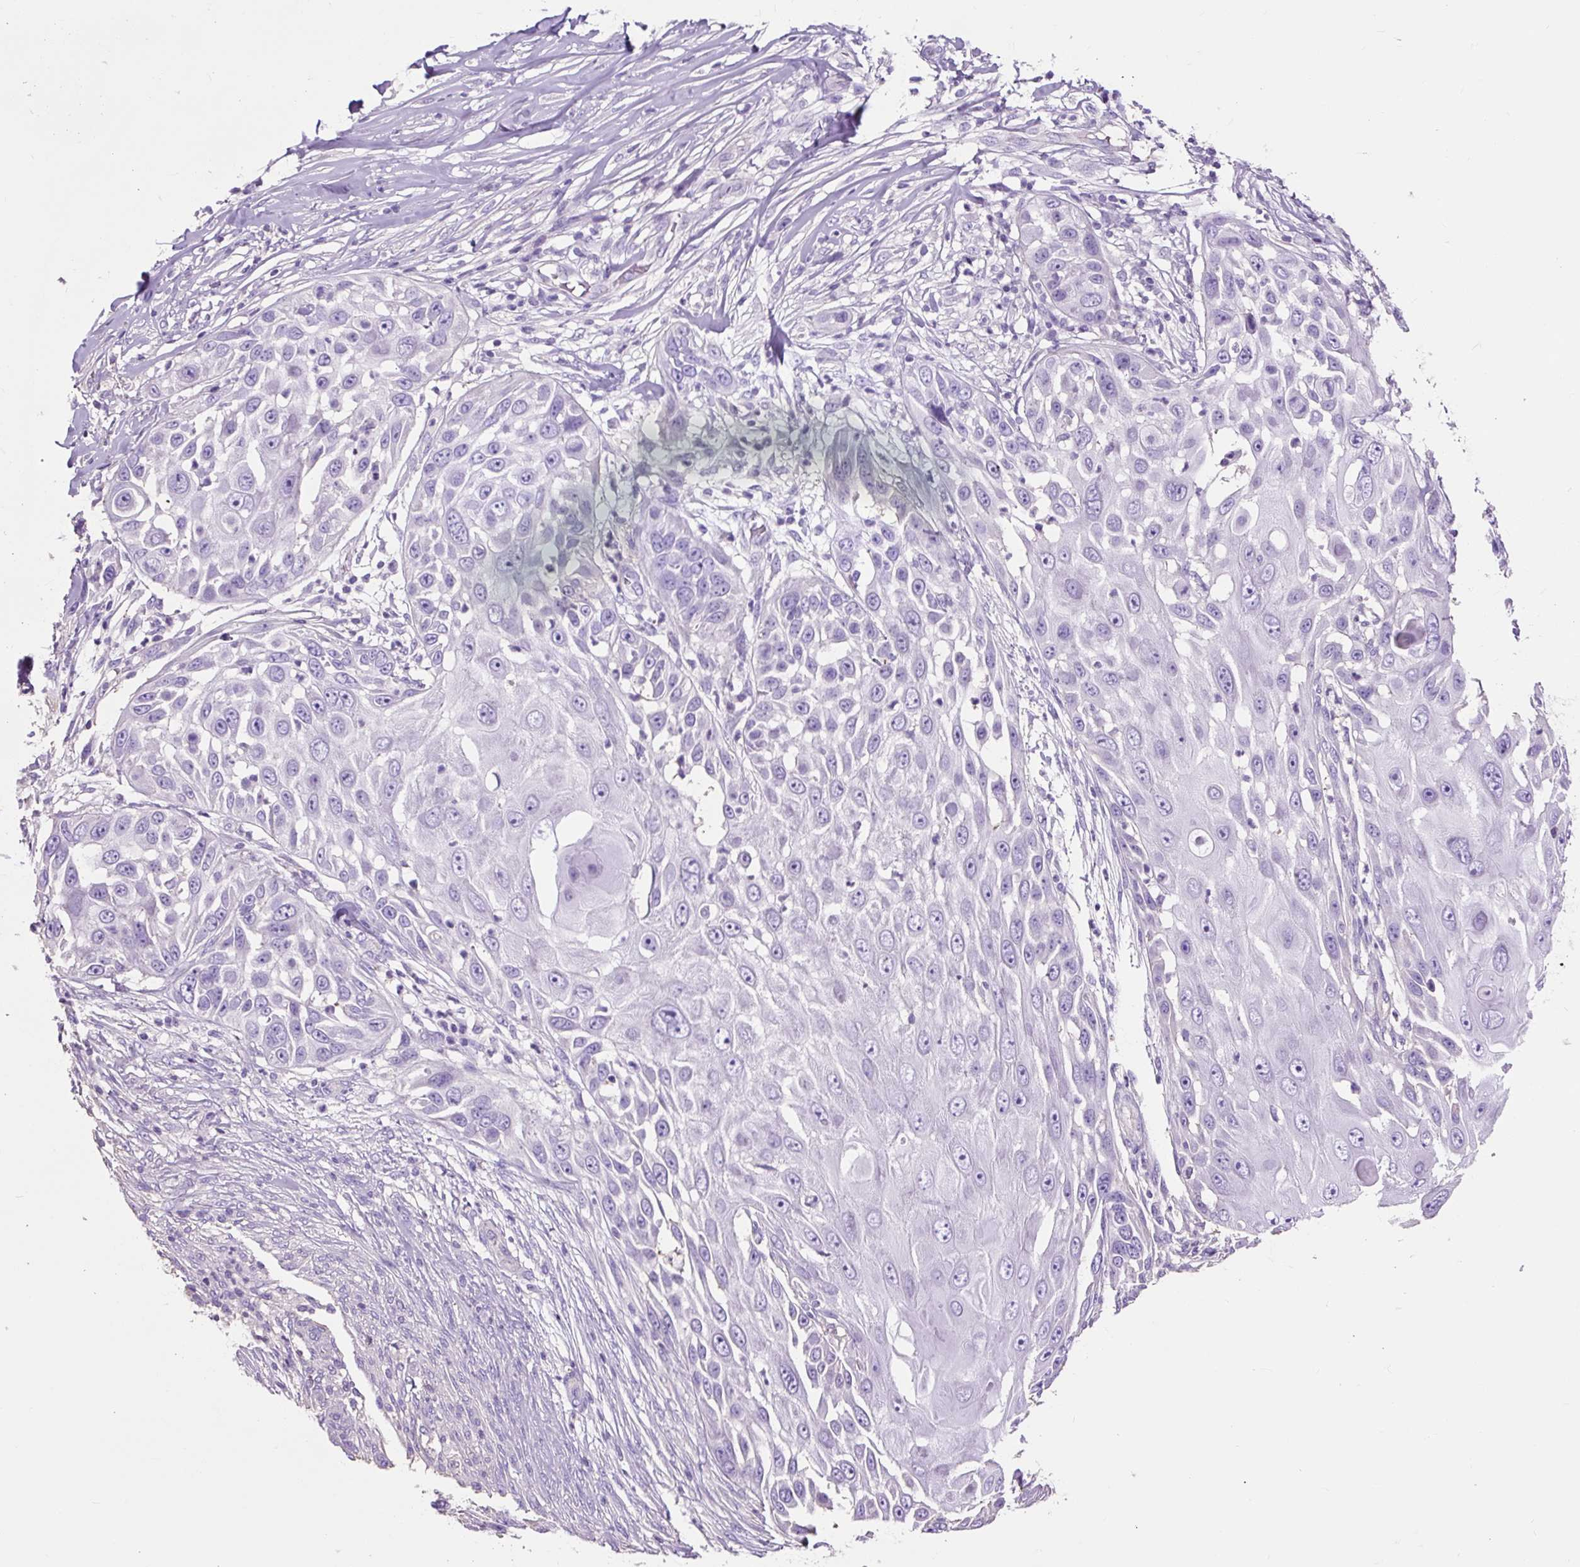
{"staining": {"intensity": "negative", "quantity": "none", "location": "none"}, "tissue": "skin cancer", "cell_type": "Tumor cells", "image_type": "cancer", "snomed": [{"axis": "morphology", "description": "Squamous cell carcinoma, NOS"}, {"axis": "topography", "description": "Skin"}], "caption": "An immunohistochemistry (IHC) histopathology image of squamous cell carcinoma (skin) is shown. There is no staining in tumor cells of squamous cell carcinoma (skin). (Stains: DAB (3,3'-diaminobenzidine) immunohistochemistry with hematoxylin counter stain, Microscopy: brightfield microscopy at high magnification).", "gene": "OR10A7", "patient": {"sex": "female", "age": 44}}